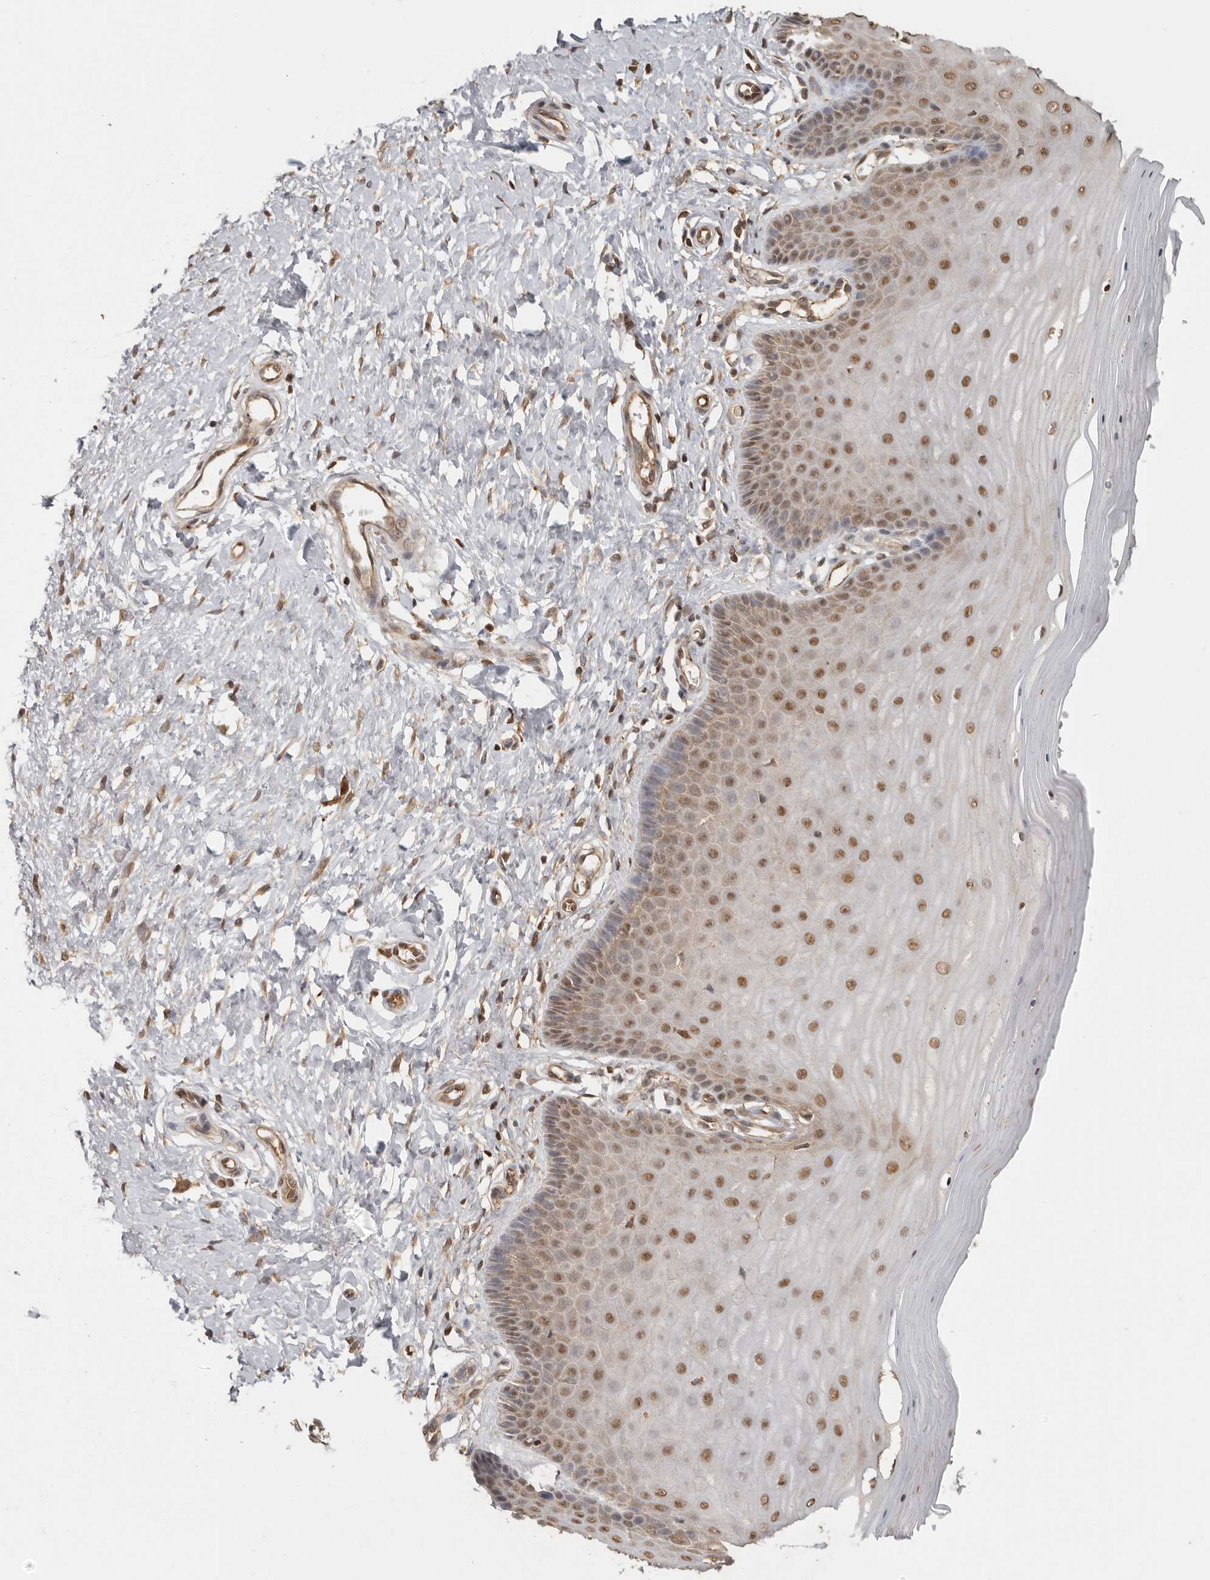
{"staining": {"intensity": "moderate", "quantity": ">75%", "location": "cytoplasmic/membranous"}, "tissue": "cervix", "cell_type": "Glandular cells", "image_type": "normal", "snomed": [{"axis": "morphology", "description": "Normal tissue, NOS"}, {"axis": "topography", "description": "Cervix"}], "caption": "Cervix stained with a brown dye reveals moderate cytoplasmic/membranous positive expression in approximately >75% of glandular cells.", "gene": "PSMA5", "patient": {"sex": "female", "age": 55}}